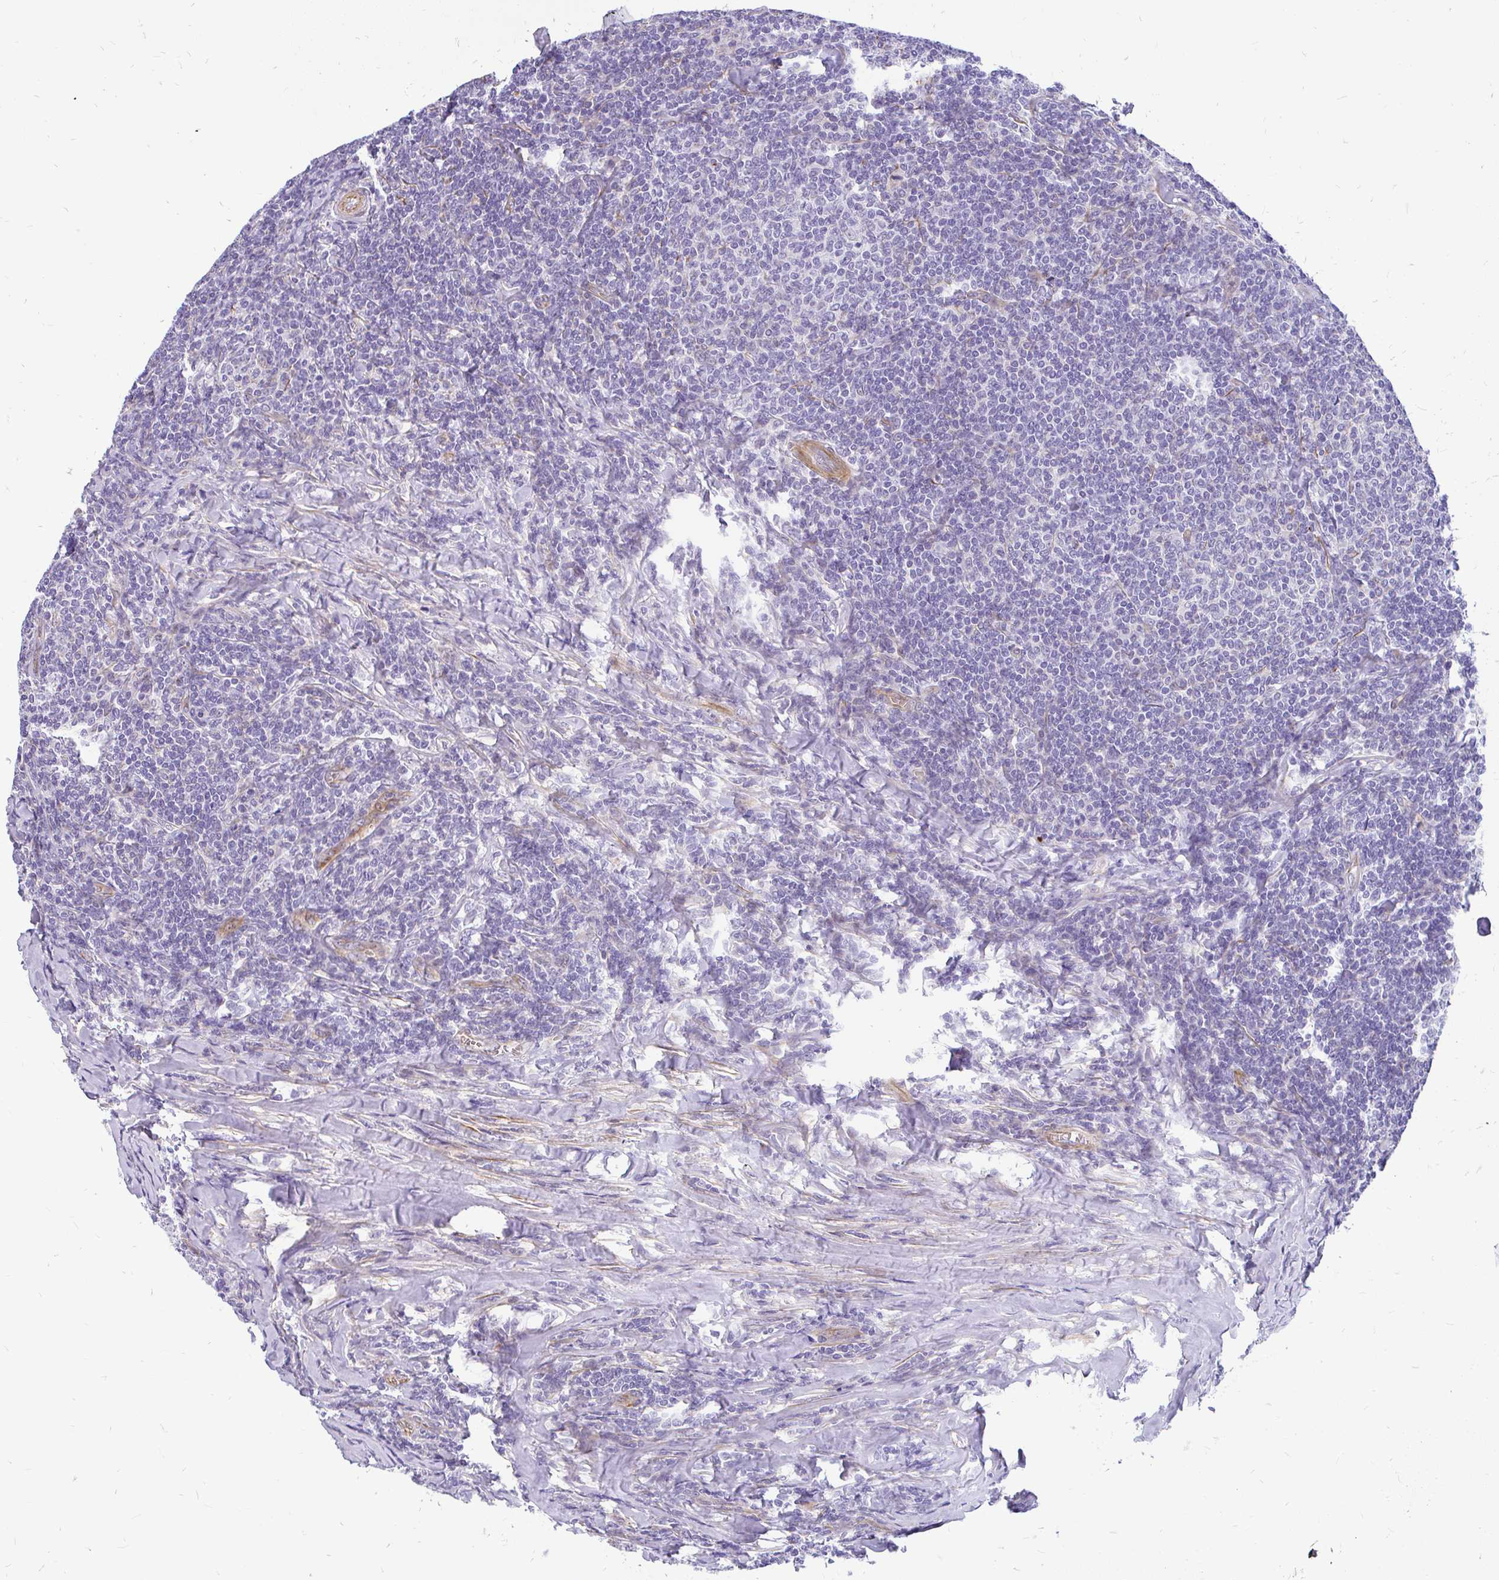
{"staining": {"intensity": "negative", "quantity": "none", "location": "none"}, "tissue": "lymphoma", "cell_type": "Tumor cells", "image_type": "cancer", "snomed": [{"axis": "morphology", "description": "Malignant lymphoma, non-Hodgkin's type, Low grade"}, {"axis": "topography", "description": "Lymph node"}], "caption": "Protein analysis of lymphoma demonstrates no significant staining in tumor cells.", "gene": "FAM83C", "patient": {"sex": "male", "age": 52}}